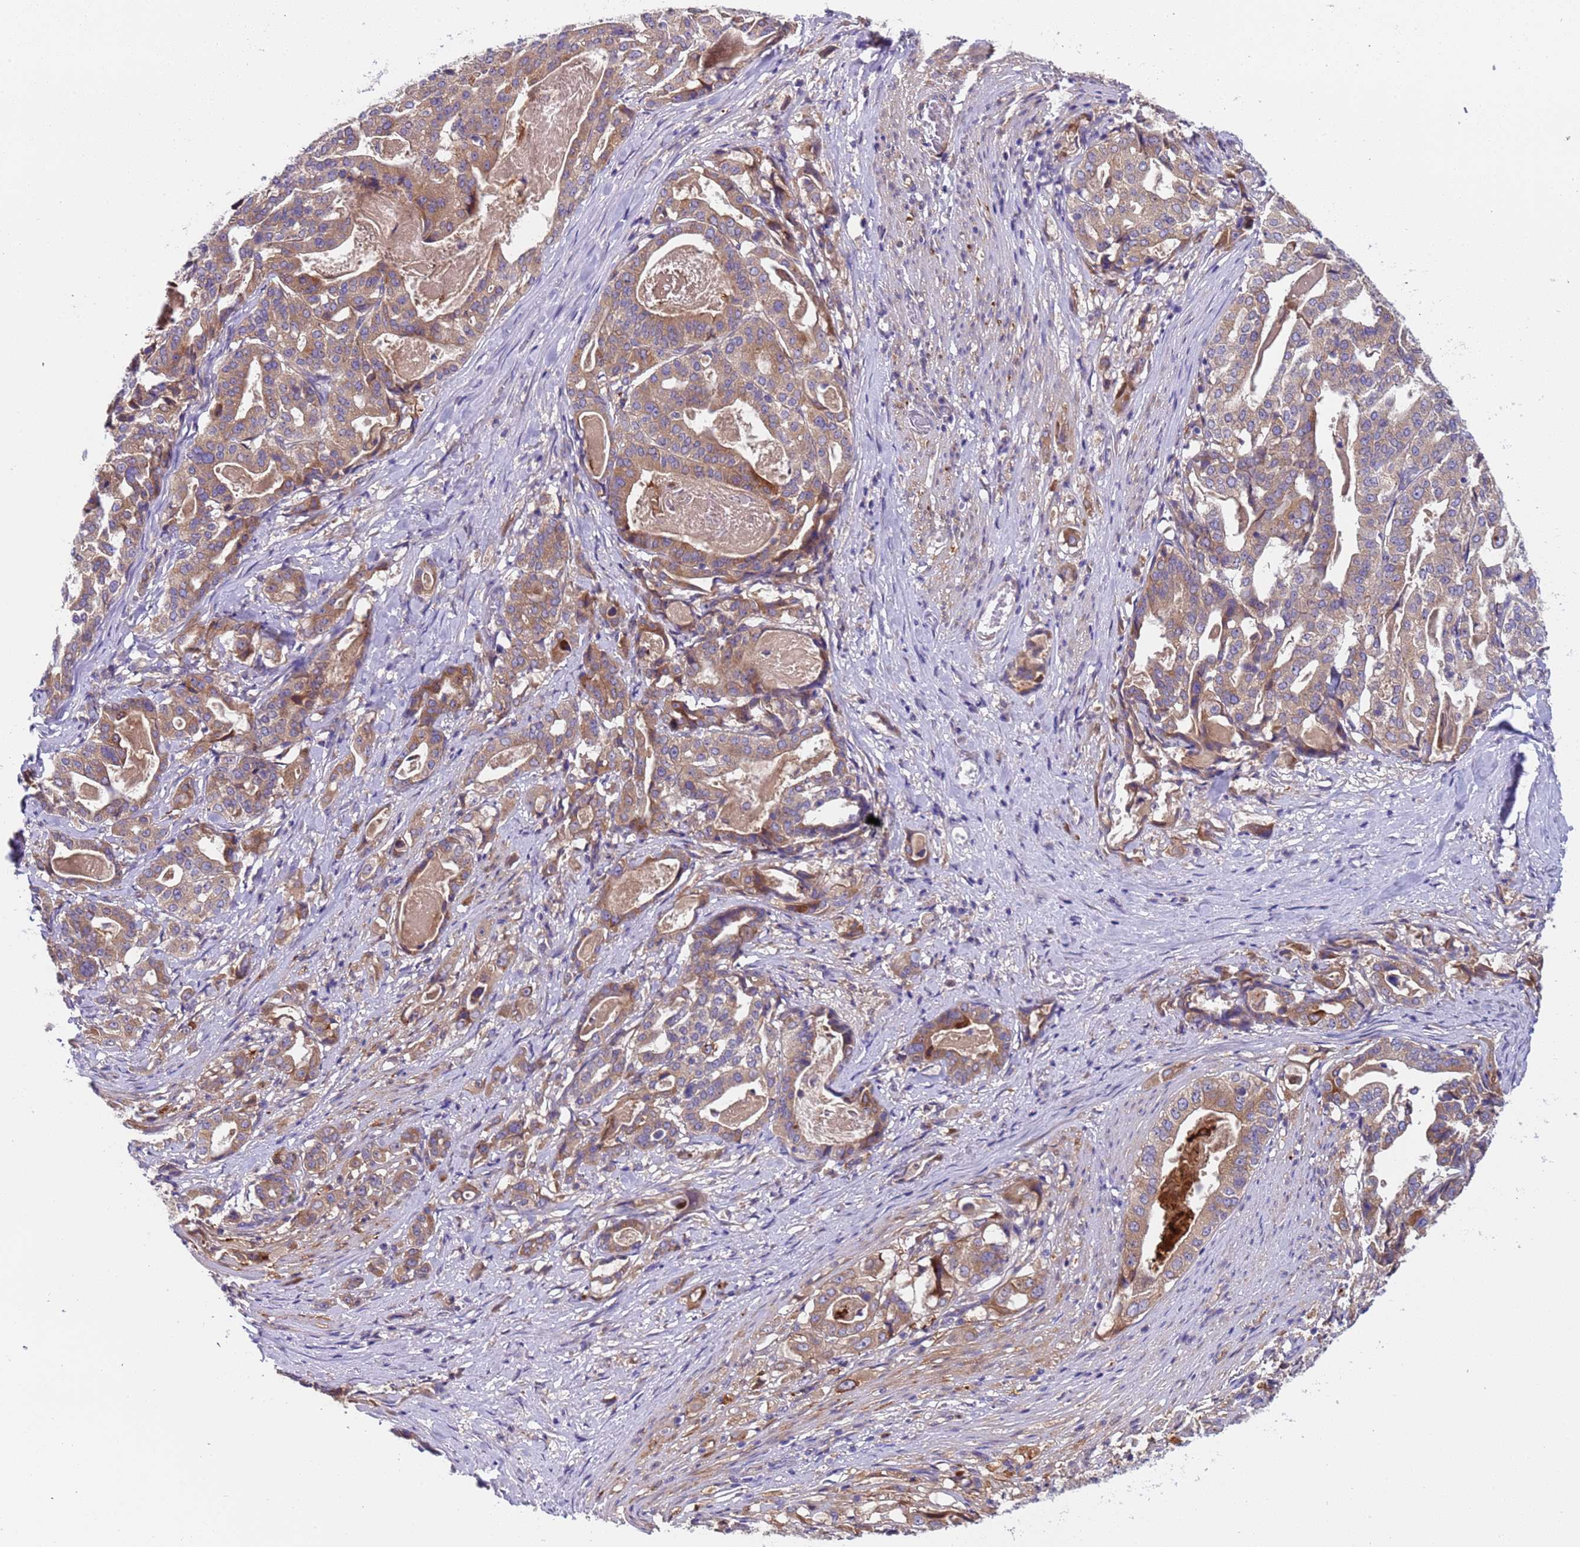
{"staining": {"intensity": "moderate", "quantity": ">75%", "location": "cytoplasmic/membranous"}, "tissue": "stomach cancer", "cell_type": "Tumor cells", "image_type": "cancer", "snomed": [{"axis": "morphology", "description": "Adenocarcinoma, NOS"}, {"axis": "topography", "description": "Stomach"}], "caption": "Human stomach cancer (adenocarcinoma) stained for a protein (brown) displays moderate cytoplasmic/membranous positive expression in about >75% of tumor cells.", "gene": "PAQR7", "patient": {"sex": "male", "age": 48}}